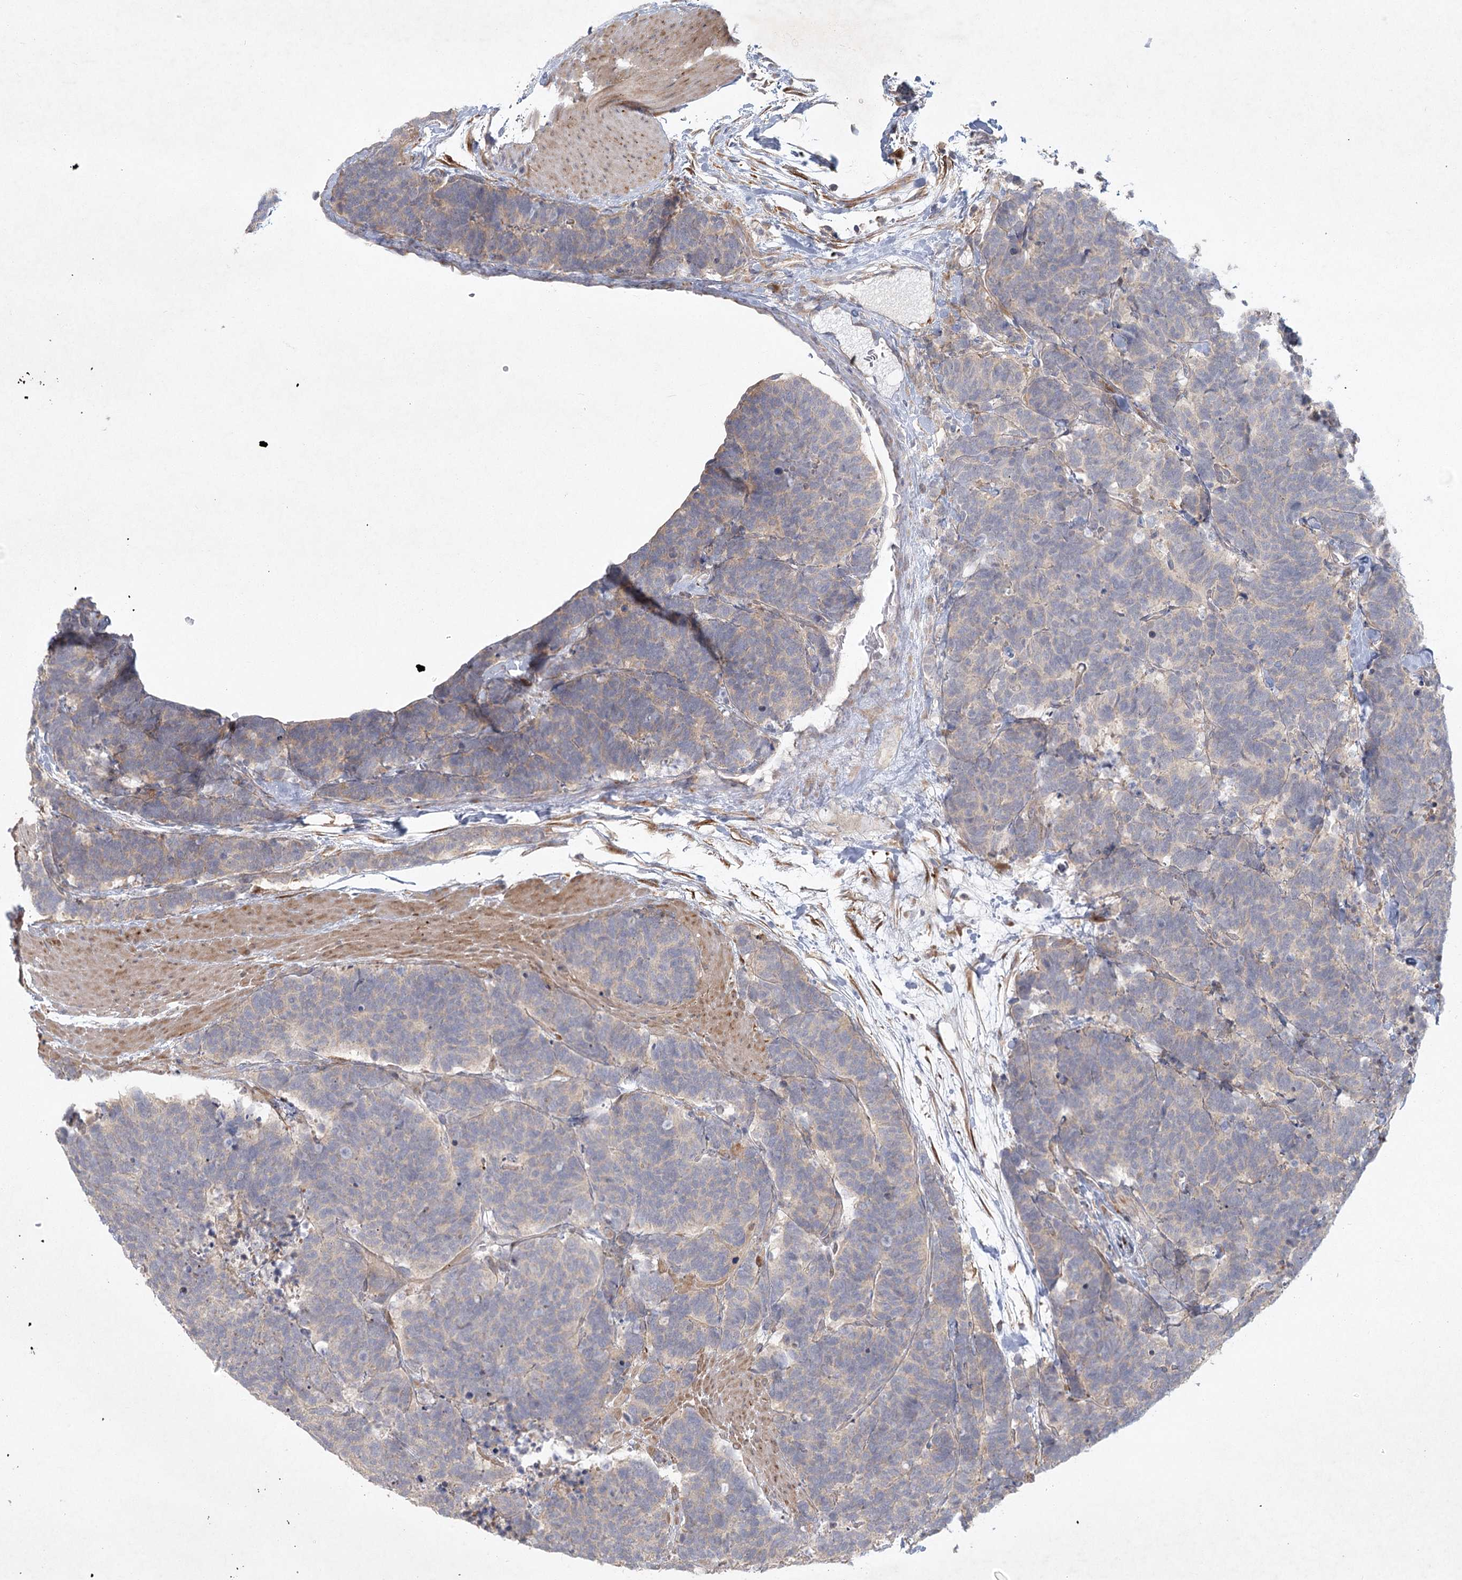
{"staining": {"intensity": "weak", "quantity": "<25%", "location": "cytoplasmic/membranous"}, "tissue": "carcinoid", "cell_type": "Tumor cells", "image_type": "cancer", "snomed": [{"axis": "morphology", "description": "Carcinoma, NOS"}, {"axis": "morphology", "description": "Carcinoid, malignant, NOS"}, {"axis": "topography", "description": "Urinary bladder"}], "caption": "High magnification brightfield microscopy of carcinoid stained with DAB (brown) and counterstained with hematoxylin (blue): tumor cells show no significant staining.", "gene": "FAM110C", "patient": {"sex": "male", "age": 57}}